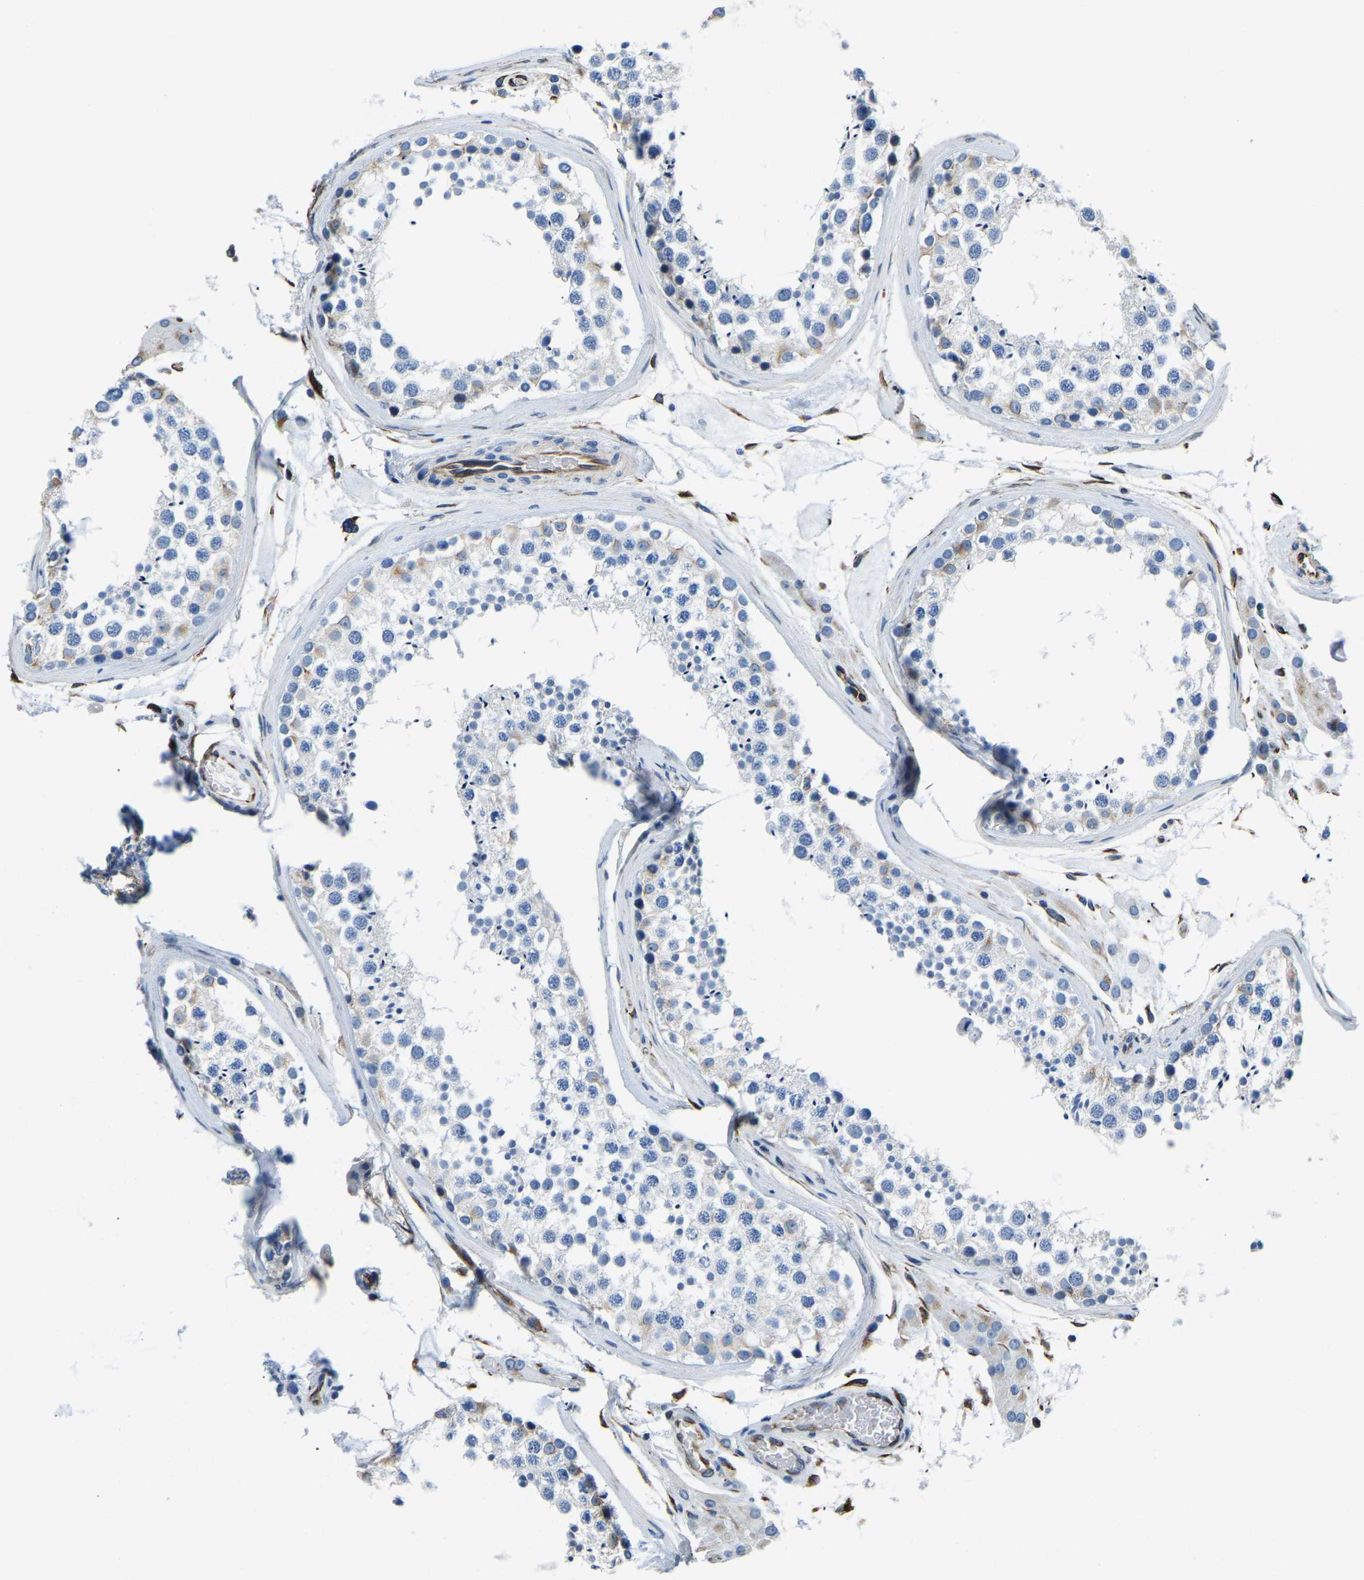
{"staining": {"intensity": "weak", "quantity": "<25%", "location": "cytoplasmic/membranous"}, "tissue": "testis", "cell_type": "Cells in seminiferous ducts", "image_type": "normal", "snomed": [{"axis": "morphology", "description": "Normal tissue, NOS"}, {"axis": "topography", "description": "Testis"}], "caption": "Immunohistochemistry photomicrograph of unremarkable human testis stained for a protein (brown), which reveals no staining in cells in seminiferous ducts. (DAB (3,3'-diaminobenzidine) IHC visualized using brightfield microscopy, high magnification).", "gene": "MS4A3", "patient": {"sex": "male", "age": 46}}